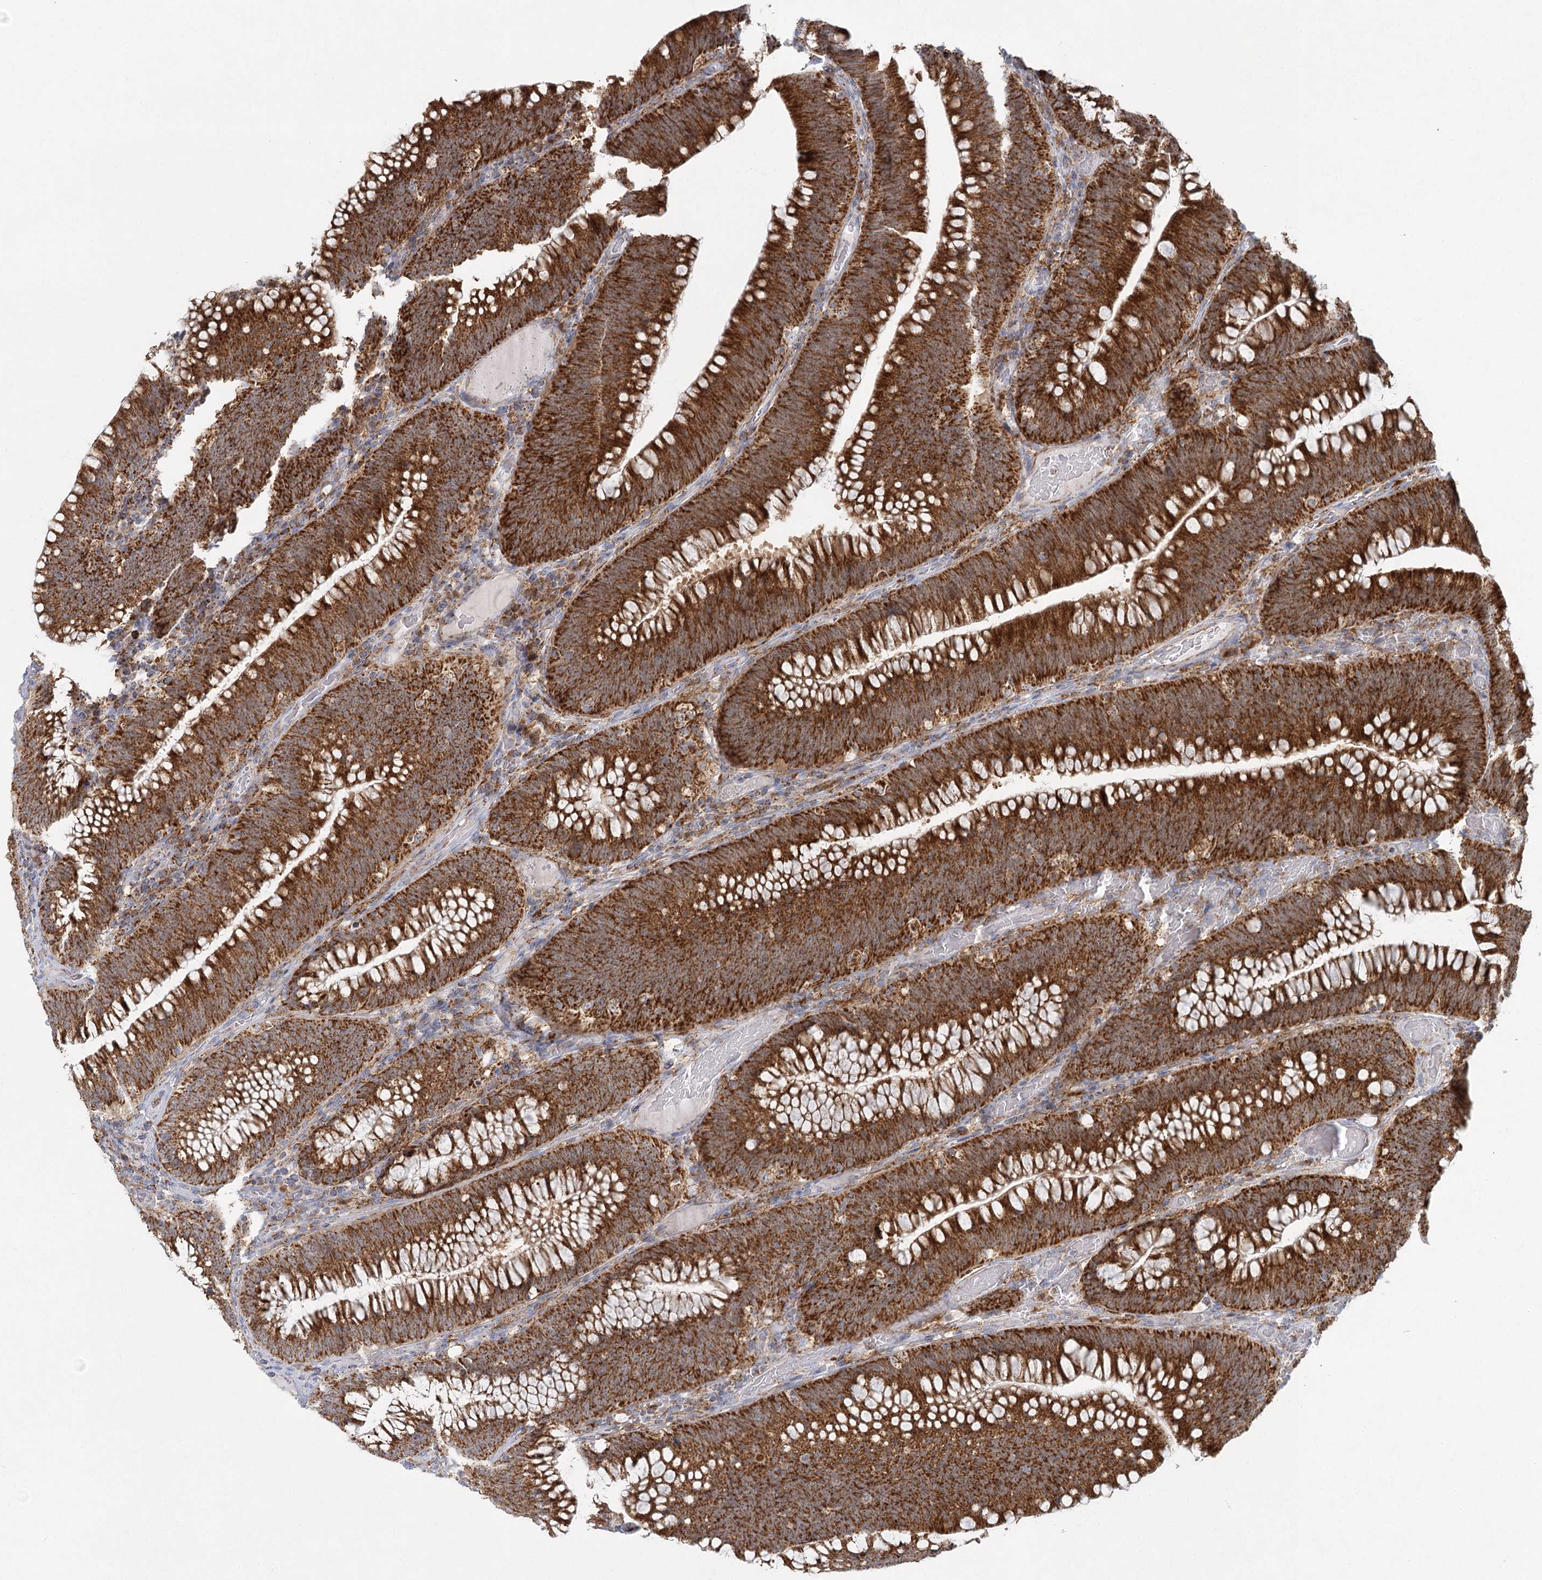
{"staining": {"intensity": "strong", "quantity": ">75%", "location": "cytoplasmic/membranous"}, "tissue": "colorectal cancer", "cell_type": "Tumor cells", "image_type": "cancer", "snomed": [{"axis": "morphology", "description": "Normal tissue, NOS"}, {"axis": "topography", "description": "Colon"}], "caption": "Immunohistochemical staining of human colorectal cancer exhibits strong cytoplasmic/membranous protein staining in about >75% of tumor cells. The staining was performed using DAB to visualize the protein expression in brown, while the nuclei were stained in blue with hematoxylin (Magnification: 20x).", "gene": "TAS1R1", "patient": {"sex": "female", "age": 82}}